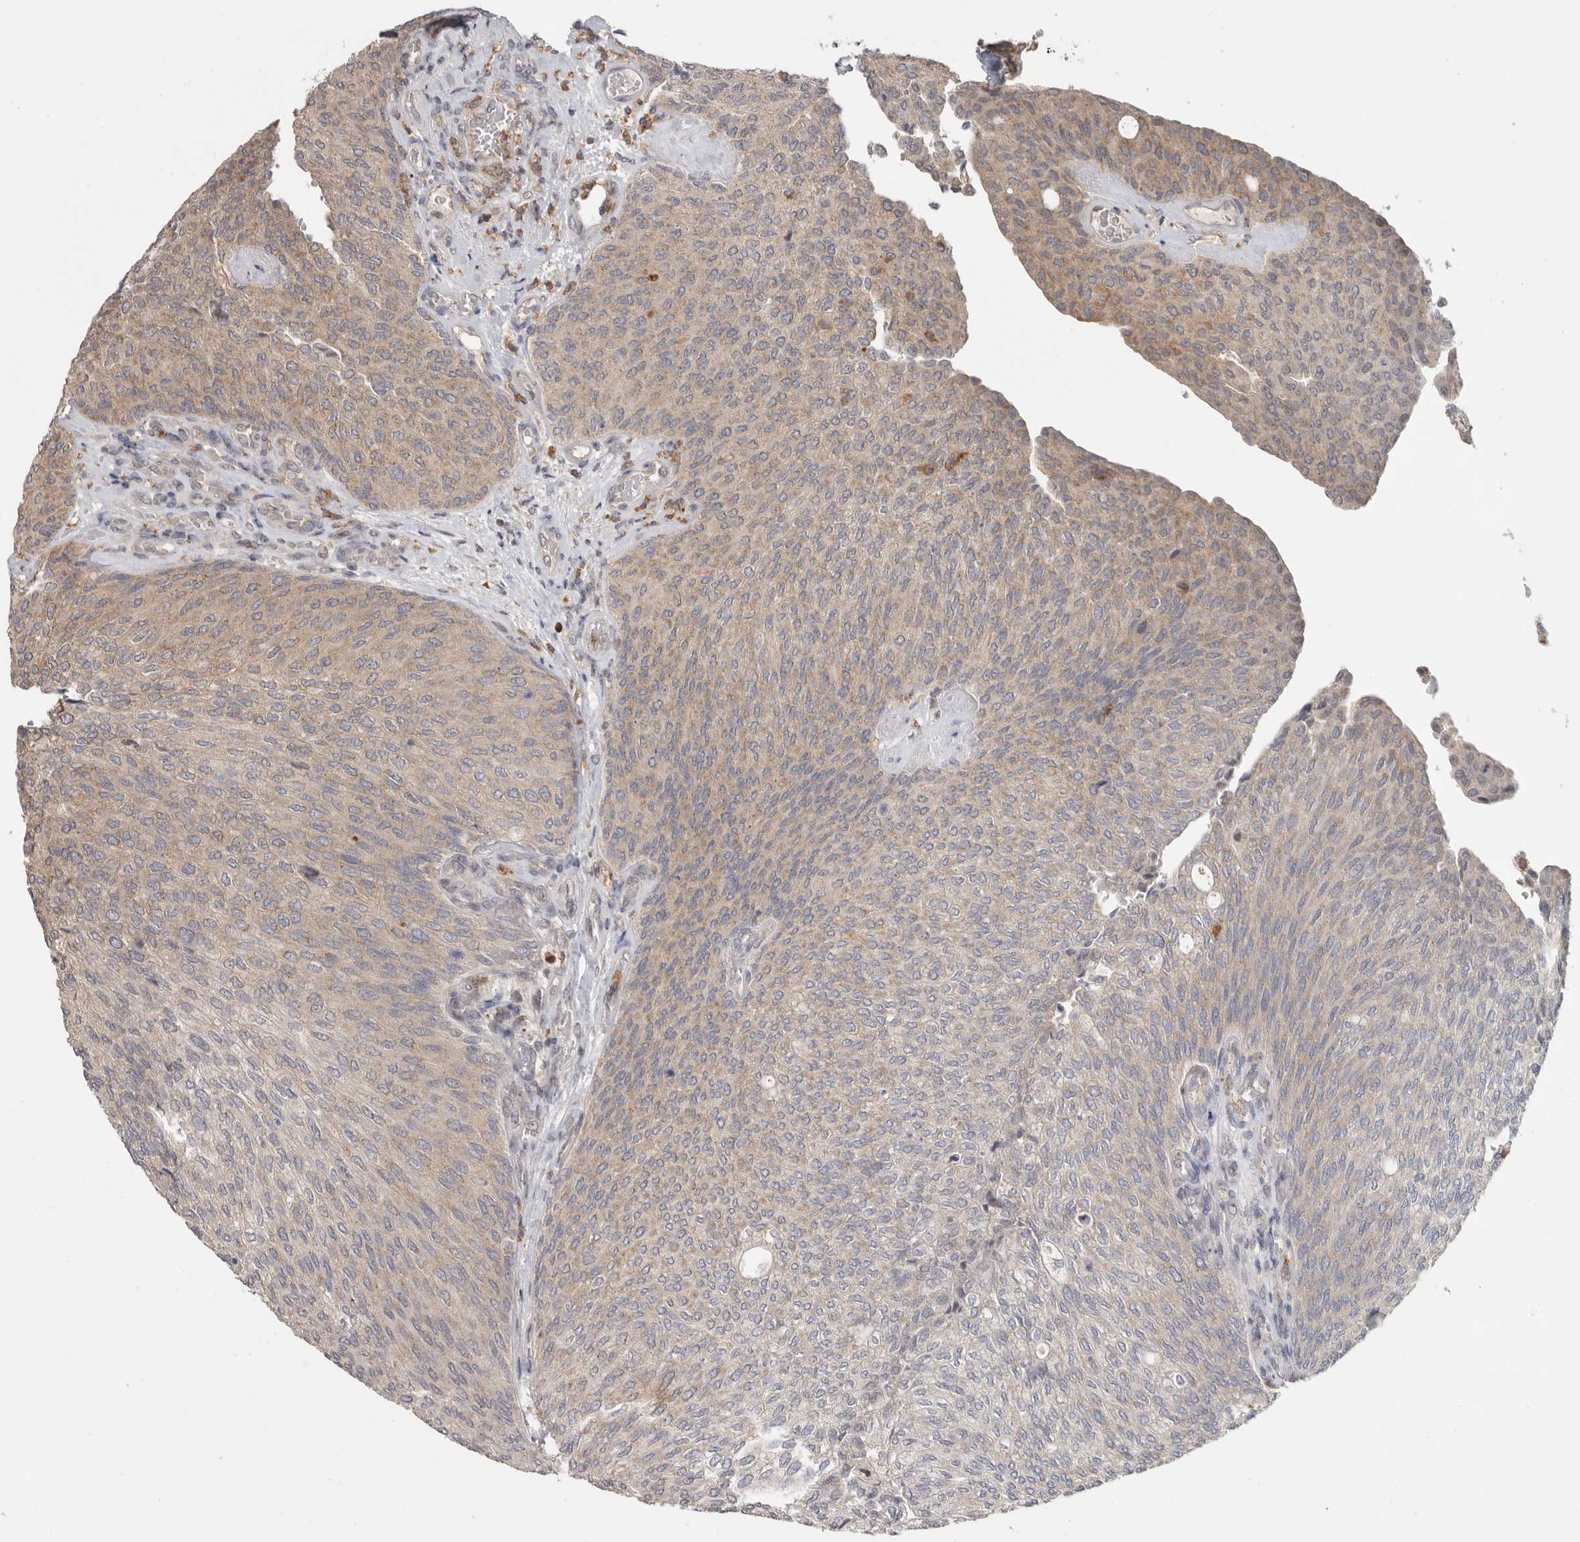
{"staining": {"intensity": "weak", "quantity": "25%-75%", "location": "cytoplasmic/membranous"}, "tissue": "urothelial cancer", "cell_type": "Tumor cells", "image_type": "cancer", "snomed": [{"axis": "morphology", "description": "Urothelial carcinoma, Low grade"}, {"axis": "topography", "description": "Urinary bladder"}], "caption": "Tumor cells exhibit low levels of weak cytoplasmic/membranous expression in approximately 25%-75% of cells in urothelial carcinoma (low-grade).", "gene": "KLK5", "patient": {"sex": "female", "age": 79}}